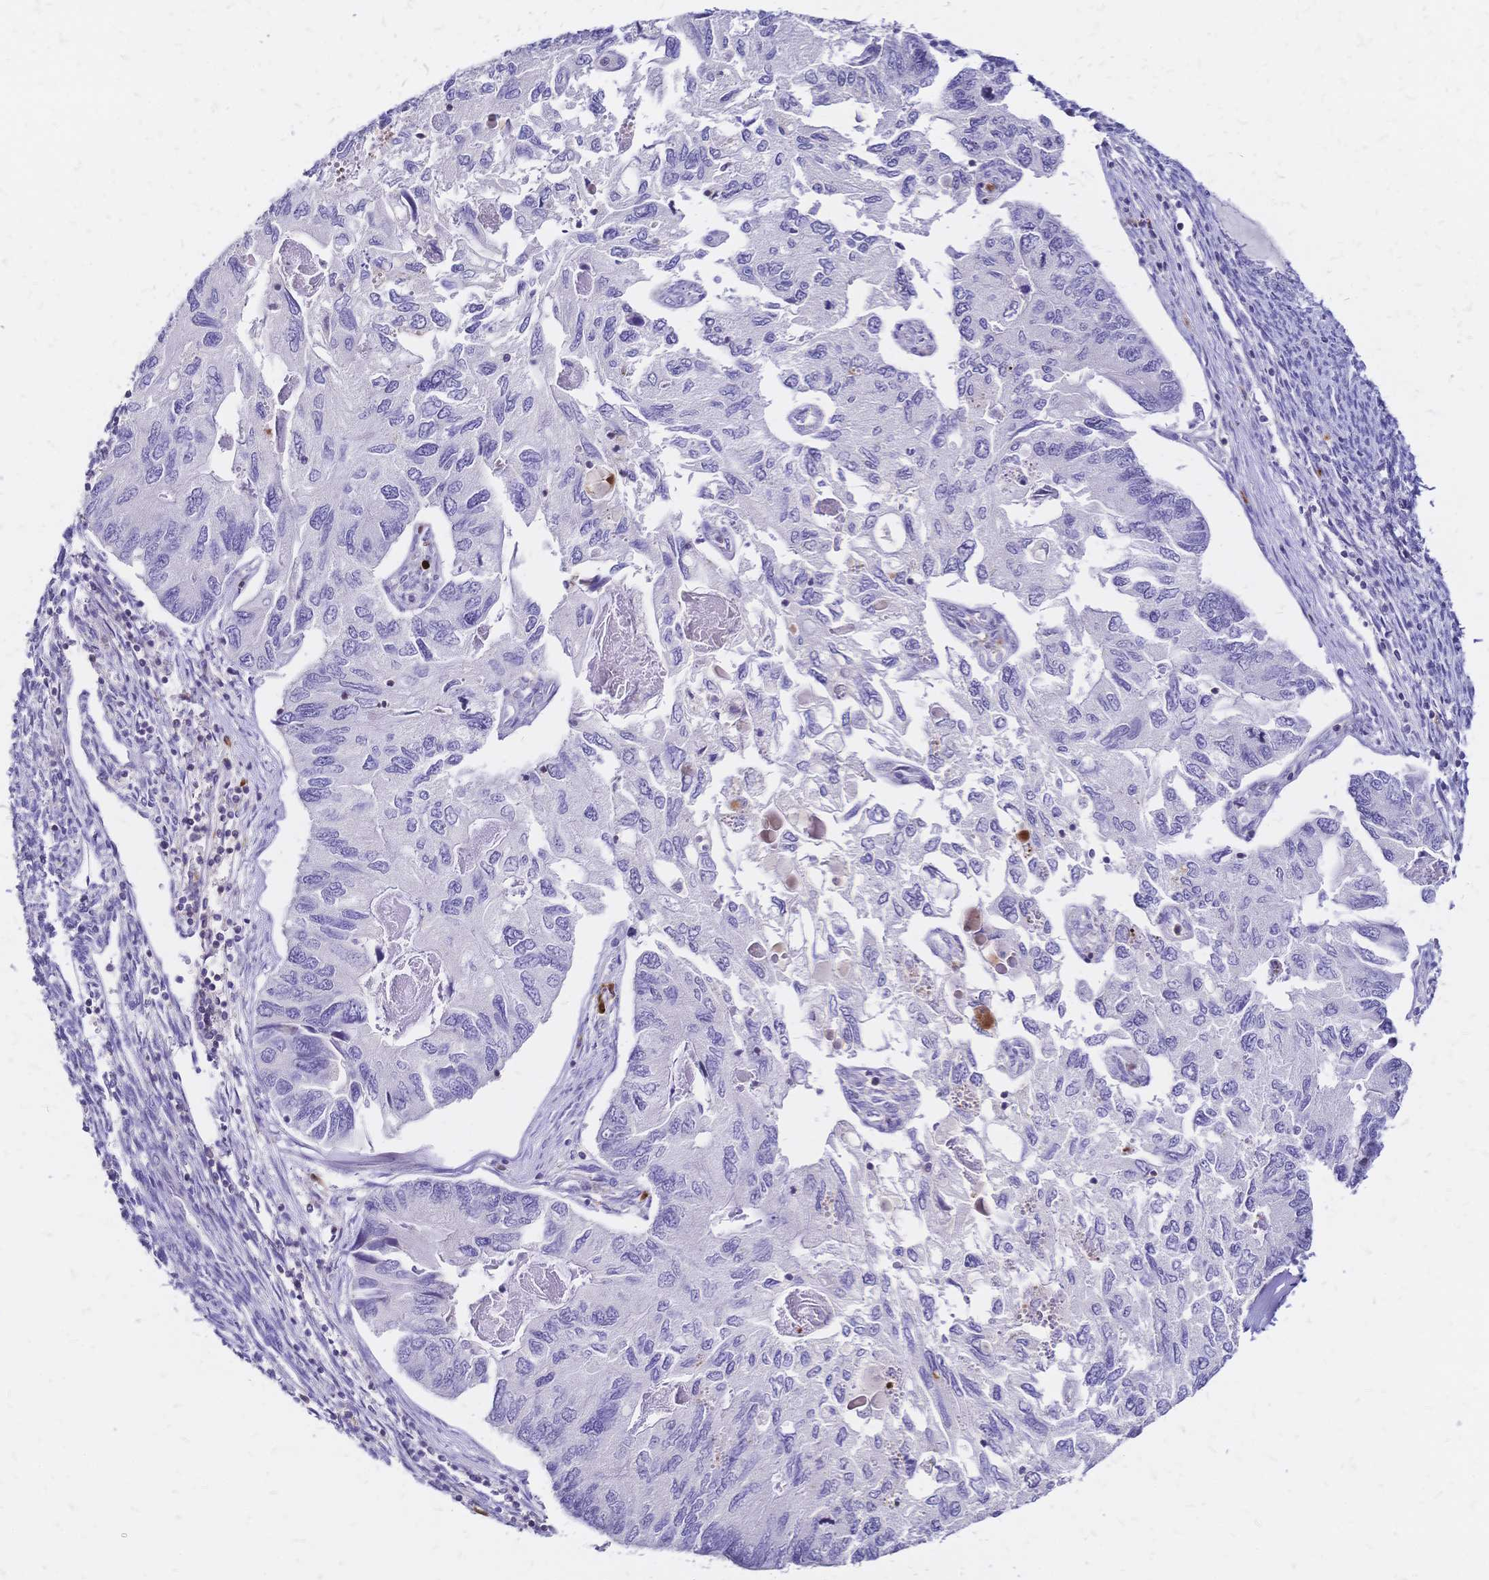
{"staining": {"intensity": "negative", "quantity": "none", "location": "none"}, "tissue": "endometrial cancer", "cell_type": "Tumor cells", "image_type": "cancer", "snomed": [{"axis": "morphology", "description": "Carcinoma, NOS"}, {"axis": "topography", "description": "Uterus"}], "caption": "Carcinoma (endometrial) was stained to show a protein in brown. There is no significant expression in tumor cells.", "gene": "IL2RA", "patient": {"sex": "female", "age": 76}}